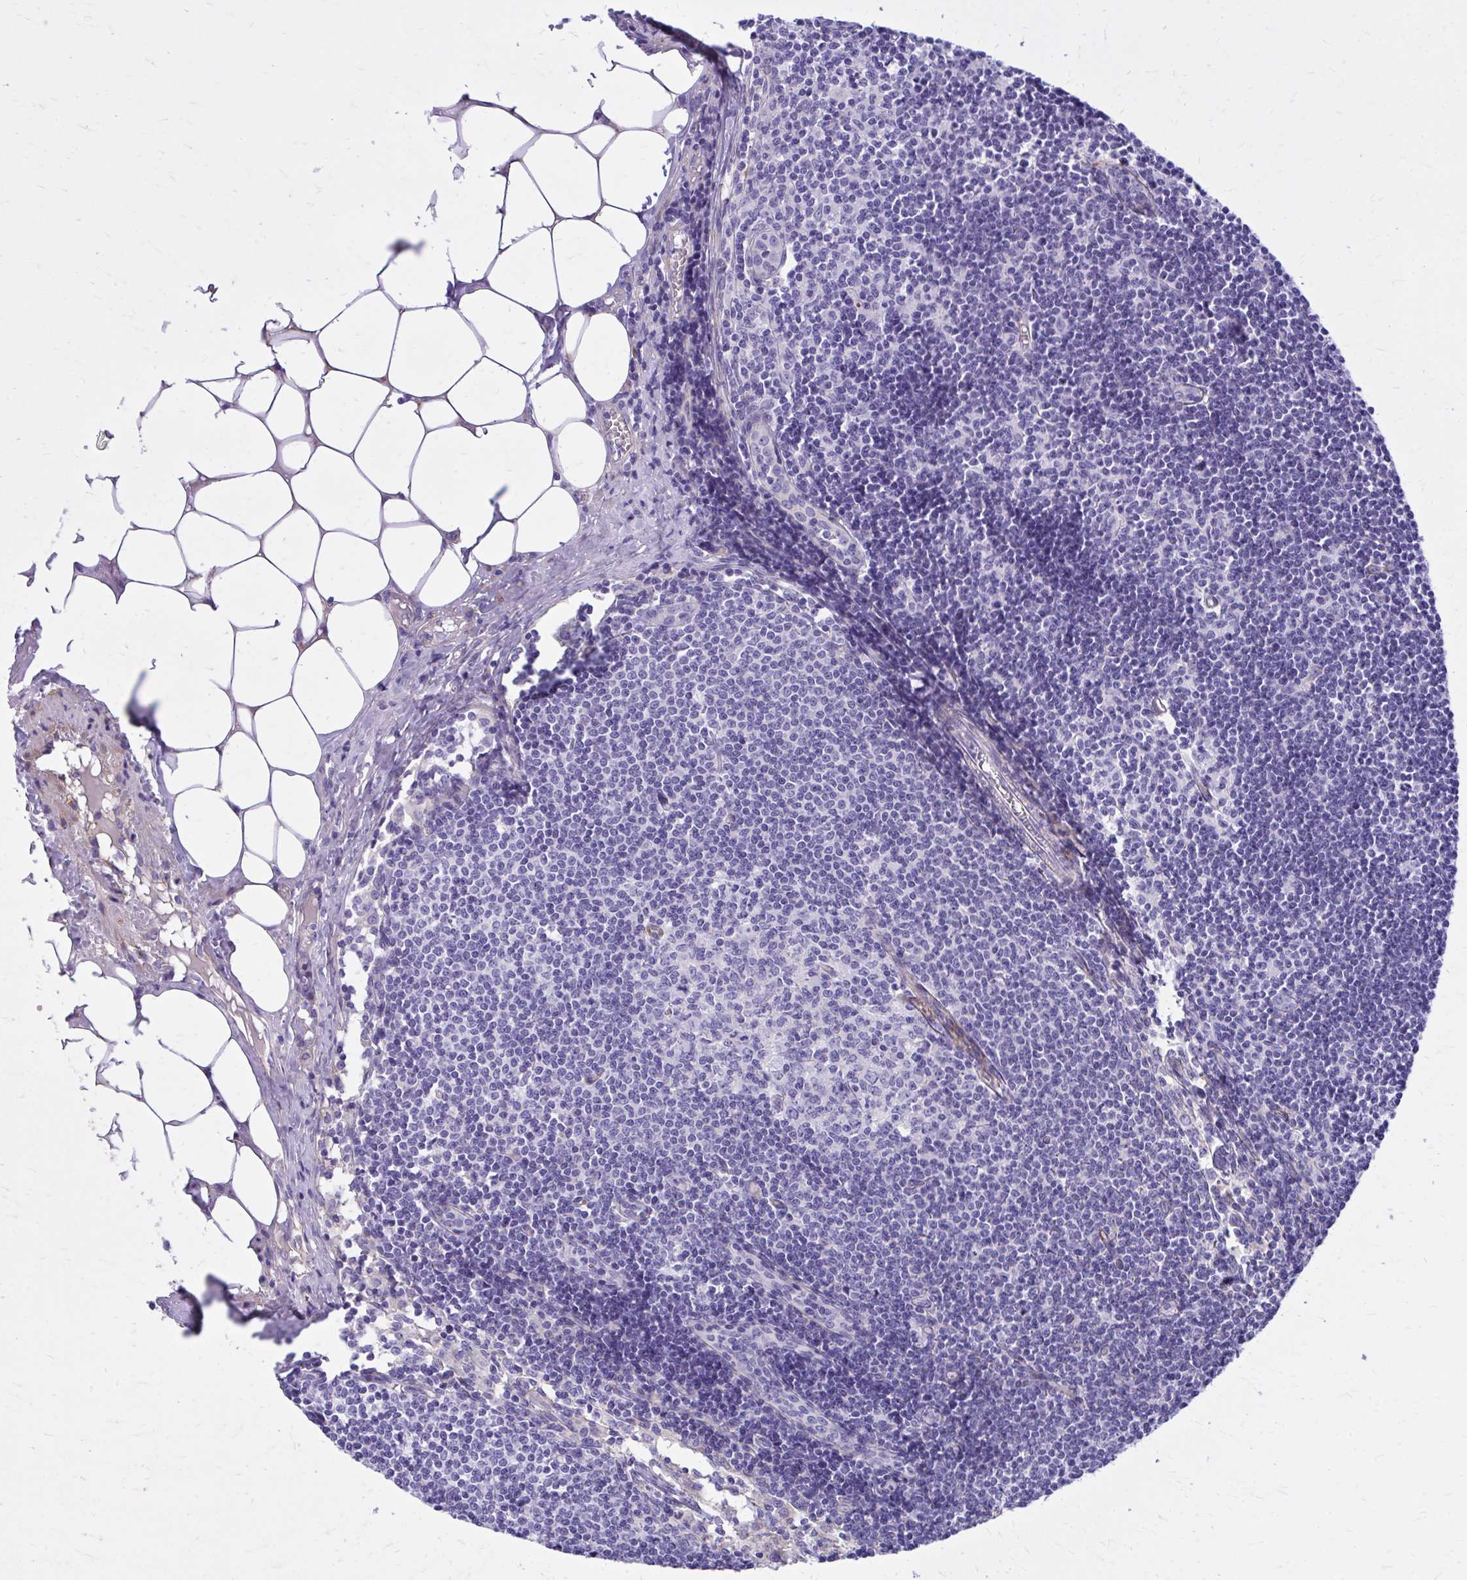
{"staining": {"intensity": "negative", "quantity": "none", "location": "none"}, "tissue": "lymph node", "cell_type": "Germinal center cells", "image_type": "normal", "snomed": [{"axis": "morphology", "description": "Normal tissue, NOS"}, {"axis": "topography", "description": "Lymph node"}], "caption": "Germinal center cells are negative for protein expression in unremarkable human lymph node. Brightfield microscopy of immunohistochemistry (IHC) stained with DAB (3,3'-diaminobenzidine) (brown) and hematoxylin (blue), captured at high magnification.", "gene": "EPB41L1", "patient": {"sex": "female", "age": 31}}